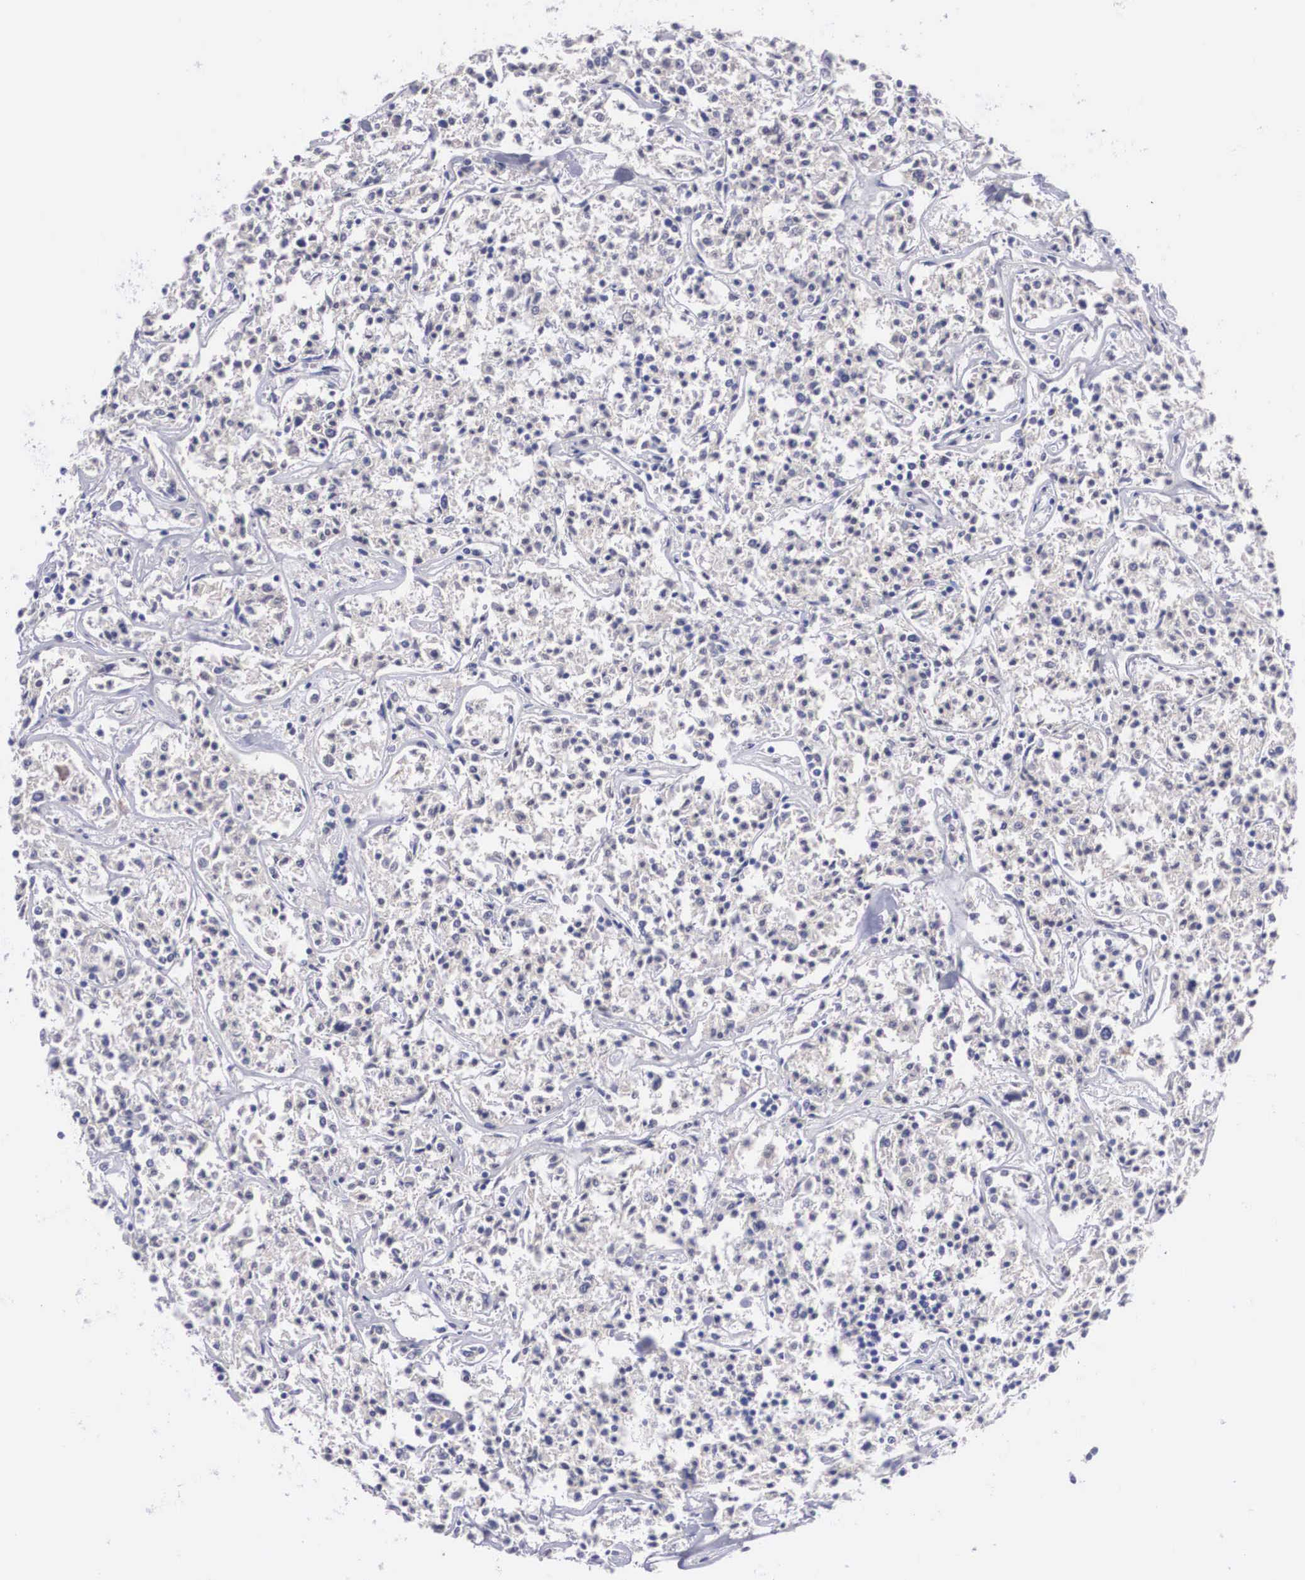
{"staining": {"intensity": "negative", "quantity": "none", "location": "none"}, "tissue": "lymphoma", "cell_type": "Tumor cells", "image_type": "cancer", "snomed": [{"axis": "morphology", "description": "Malignant lymphoma, non-Hodgkin's type, Low grade"}, {"axis": "topography", "description": "Small intestine"}], "caption": "Immunohistochemical staining of human low-grade malignant lymphoma, non-Hodgkin's type reveals no significant staining in tumor cells.", "gene": "ABHD4", "patient": {"sex": "female", "age": 59}}